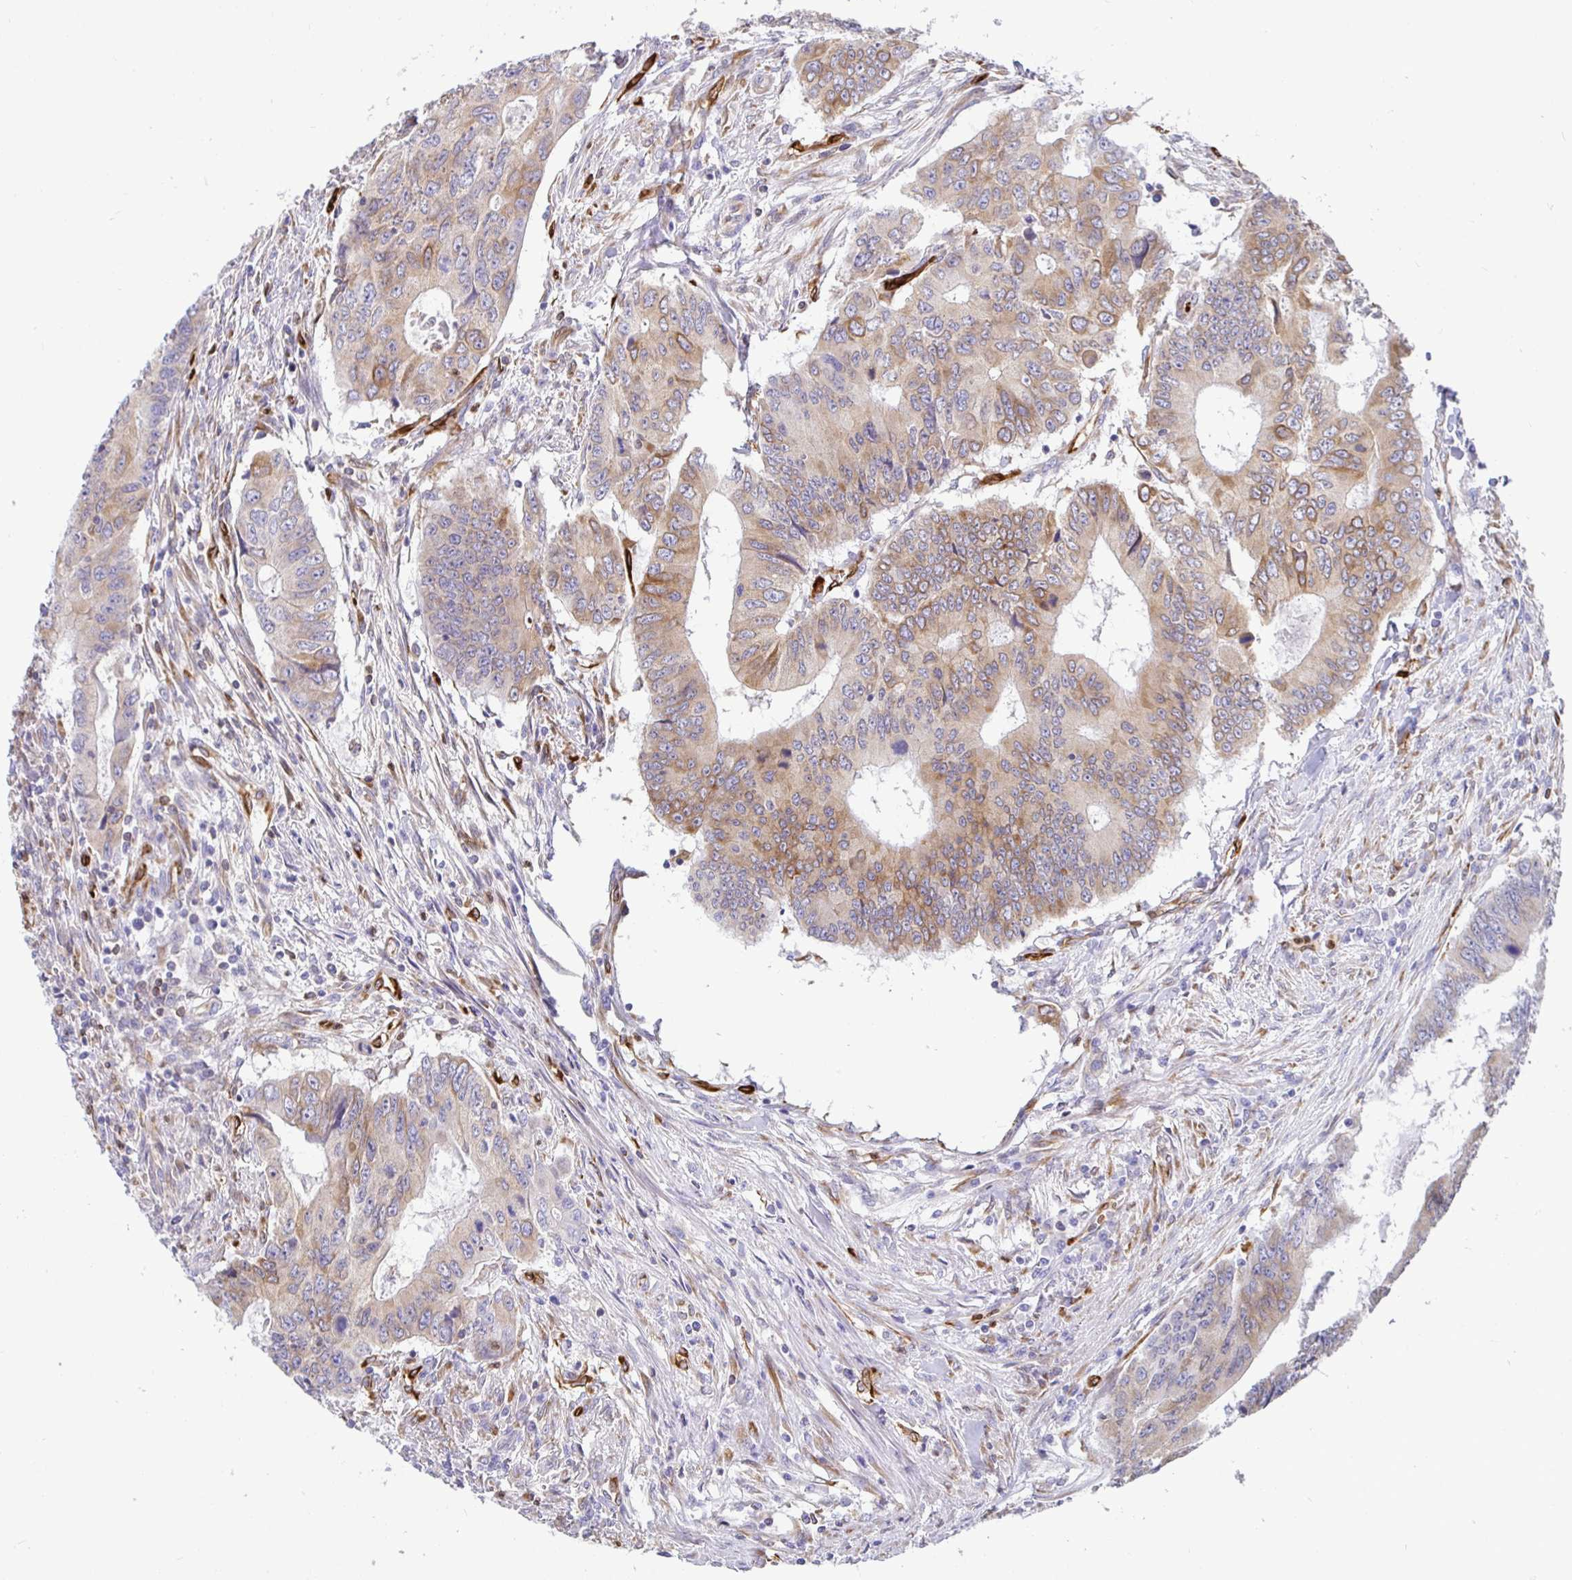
{"staining": {"intensity": "weak", "quantity": ">75%", "location": "cytoplasmic/membranous"}, "tissue": "colorectal cancer", "cell_type": "Tumor cells", "image_type": "cancer", "snomed": [{"axis": "morphology", "description": "Adenocarcinoma, NOS"}, {"axis": "topography", "description": "Colon"}], "caption": "Human adenocarcinoma (colorectal) stained for a protein (brown) demonstrates weak cytoplasmic/membranous positive staining in approximately >75% of tumor cells.", "gene": "TP53I11", "patient": {"sex": "male", "age": 53}}